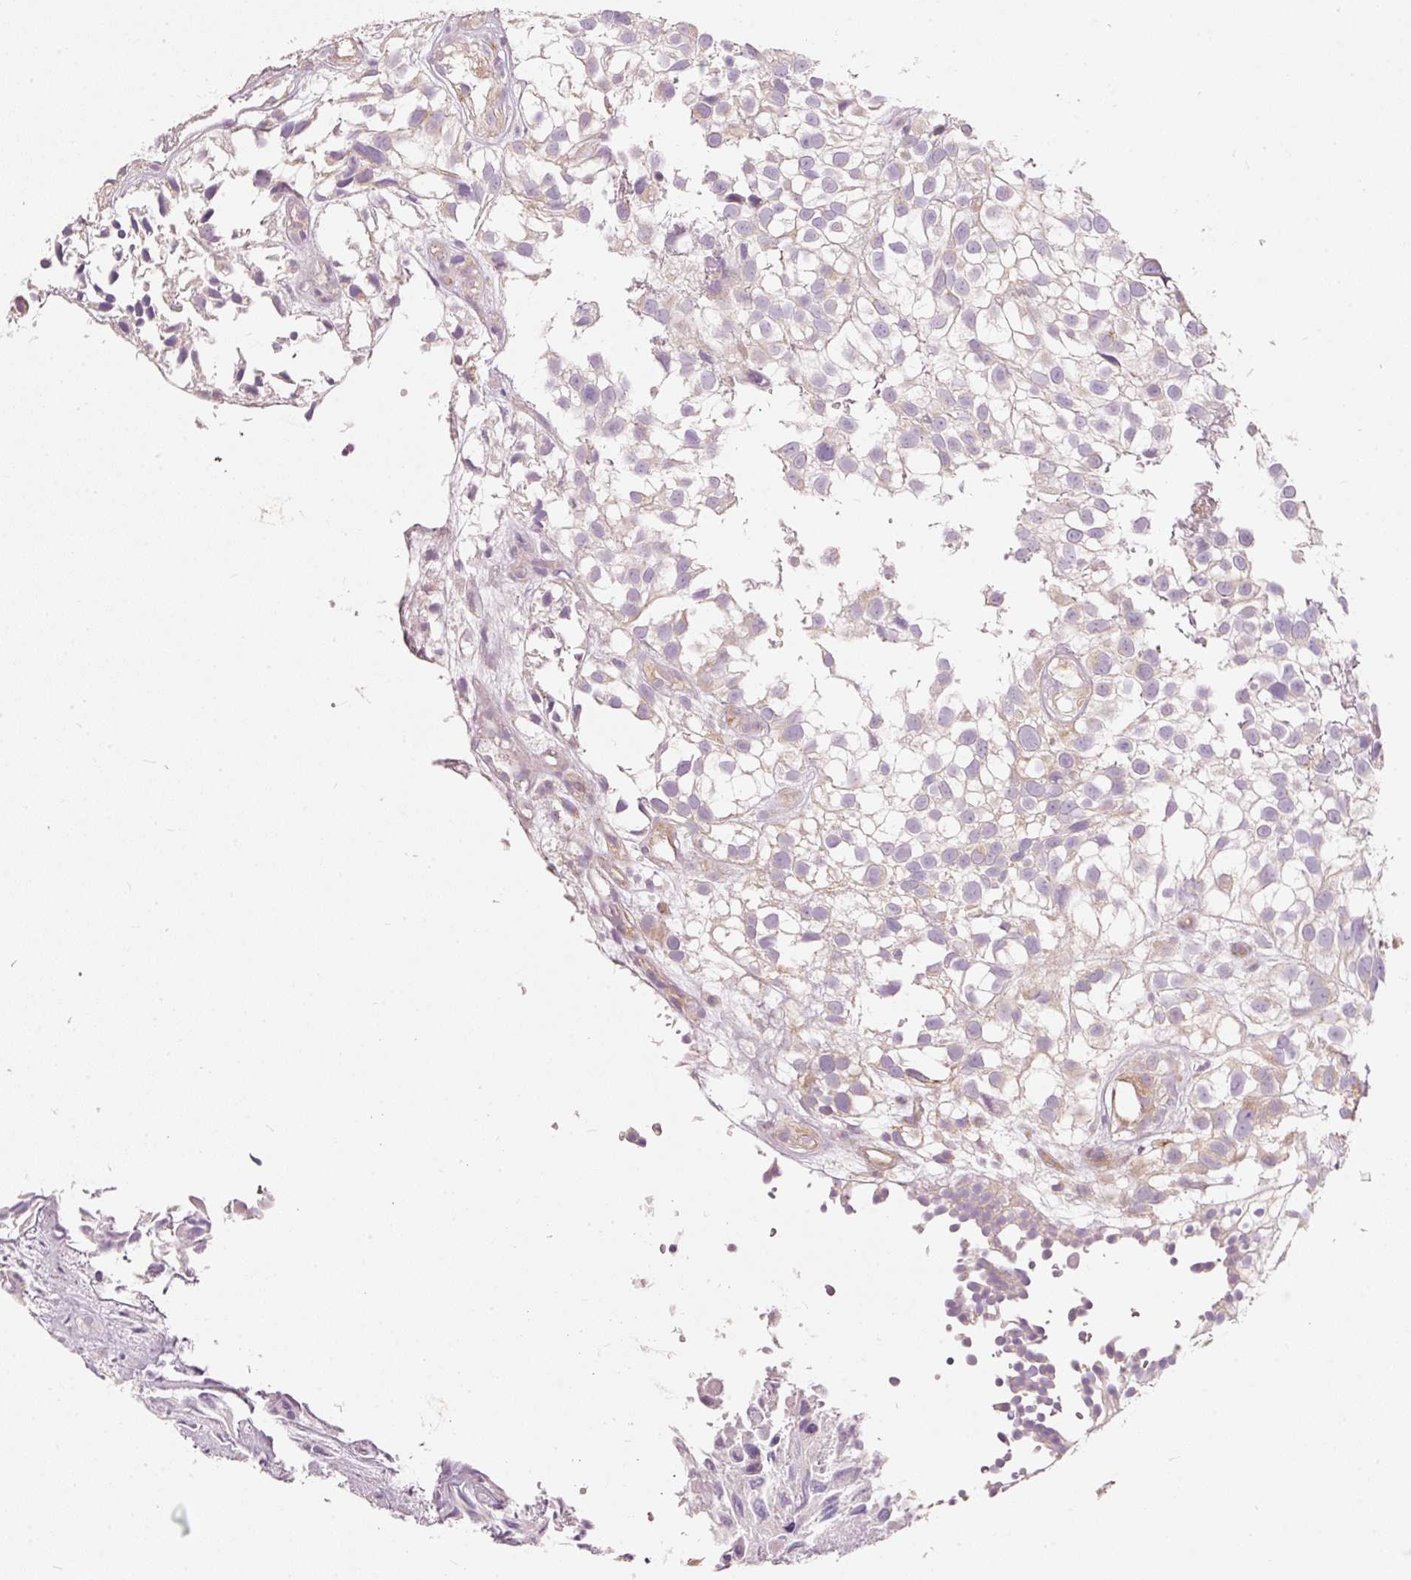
{"staining": {"intensity": "weak", "quantity": "<25%", "location": "cytoplasmic/membranous"}, "tissue": "urothelial cancer", "cell_type": "Tumor cells", "image_type": "cancer", "snomed": [{"axis": "morphology", "description": "Urothelial carcinoma, High grade"}, {"axis": "topography", "description": "Urinary bladder"}], "caption": "A high-resolution image shows immunohistochemistry staining of high-grade urothelial carcinoma, which demonstrates no significant positivity in tumor cells.", "gene": "MTHFD2", "patient": {"sex": "male", "age": 56}}